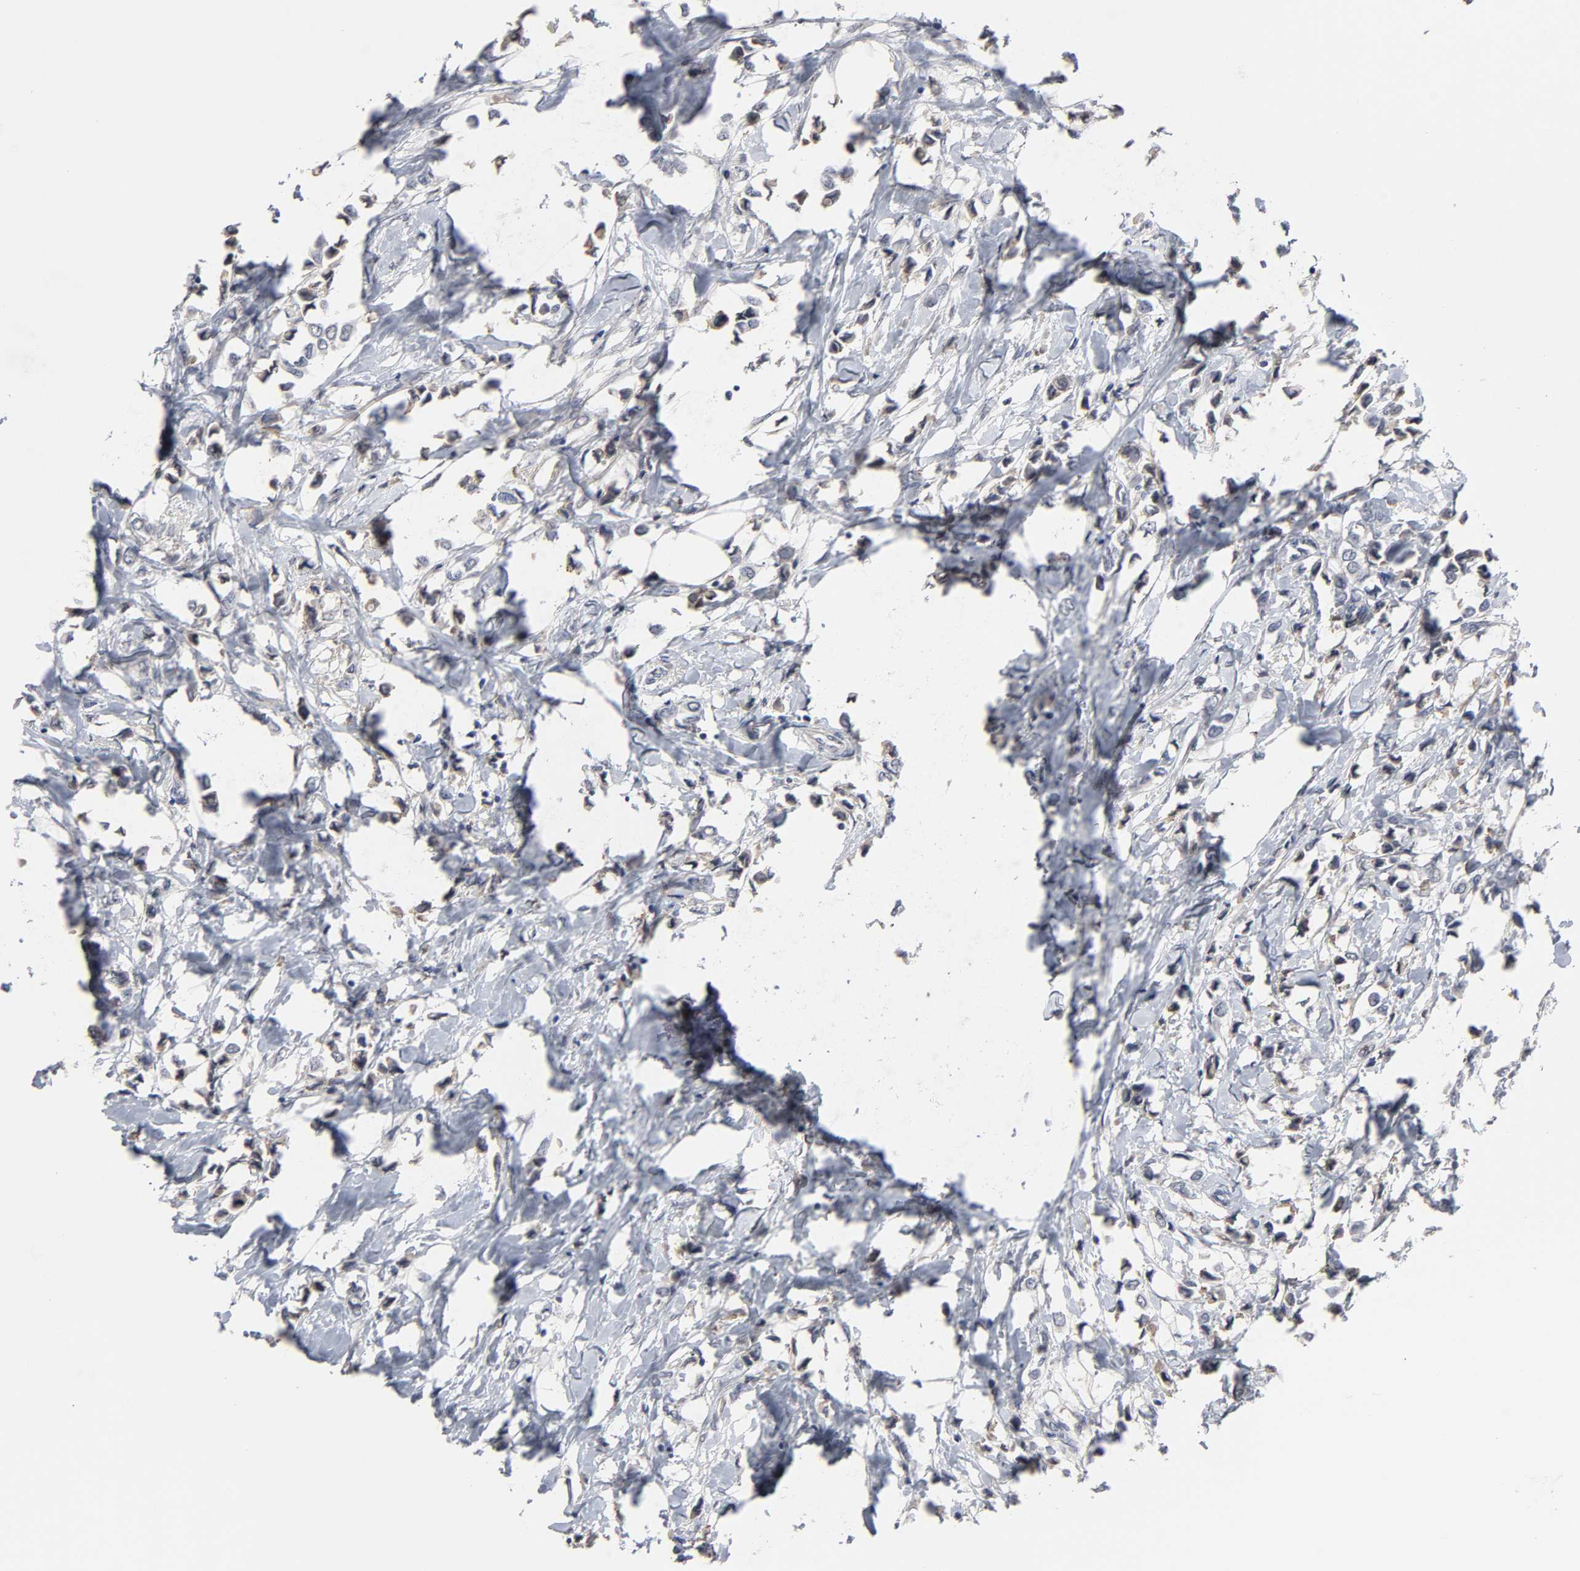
{"staining": {"intensity": "weak", "quantity": "<25%", "location": "cytoplasmic/membranous"}, "tissue": "breast cancer", "cell_type": "Tumor cells", "image_type": "cancer", "snomed": [{"axis": "morphology", "description": "Lobular carcinoma"}, {"axis": "topography", "description": "Breast"}], "caption": "This is an IHC image of breast cancer (lobular carcinoma). There is no expression in tumor cells.", "gene": "HNF4A", "patient": {"sex": "female", "age": 51}}